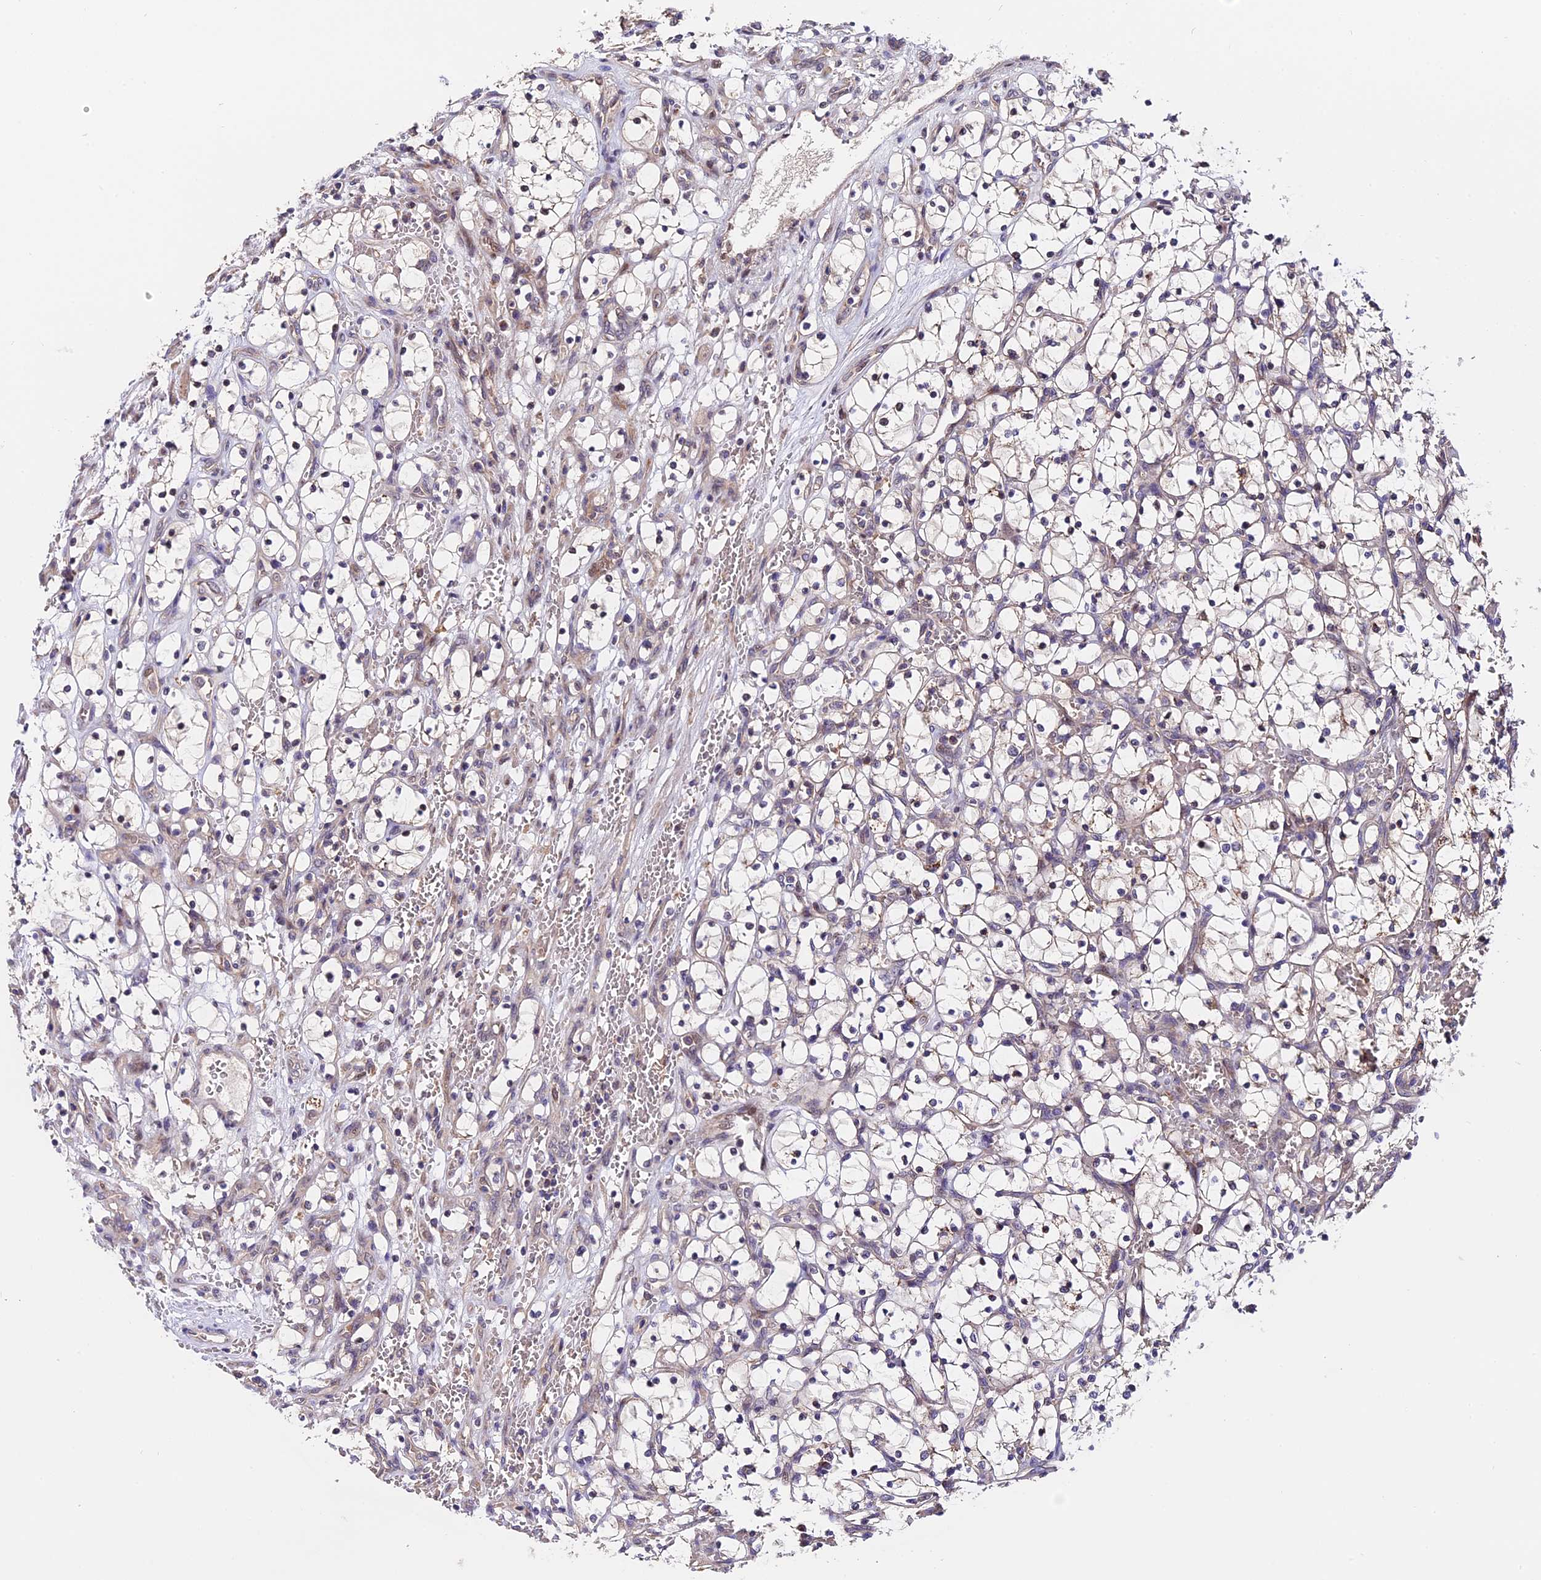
{"staining": {"intensity": "negative", "quantity": "none", "location": "none"}, "tissue": "renal cancer", "cell_type": "Tumor cells", "image_type": "cancer", "snomed": [{"axis": "morphology", "description": "Adenocarcinoma, NOS"}, {"axis": "topography", "description": "Kidney"}], "caption": "Immunohistochemistry (IHC) photomicrograph of neoplastic tissue: human renal adenocarcinoma stained with DAB displays no significant protein staining in tumor cells.", "gene": "TRMT1", "patient": {"sex": "female", "age": 69}}